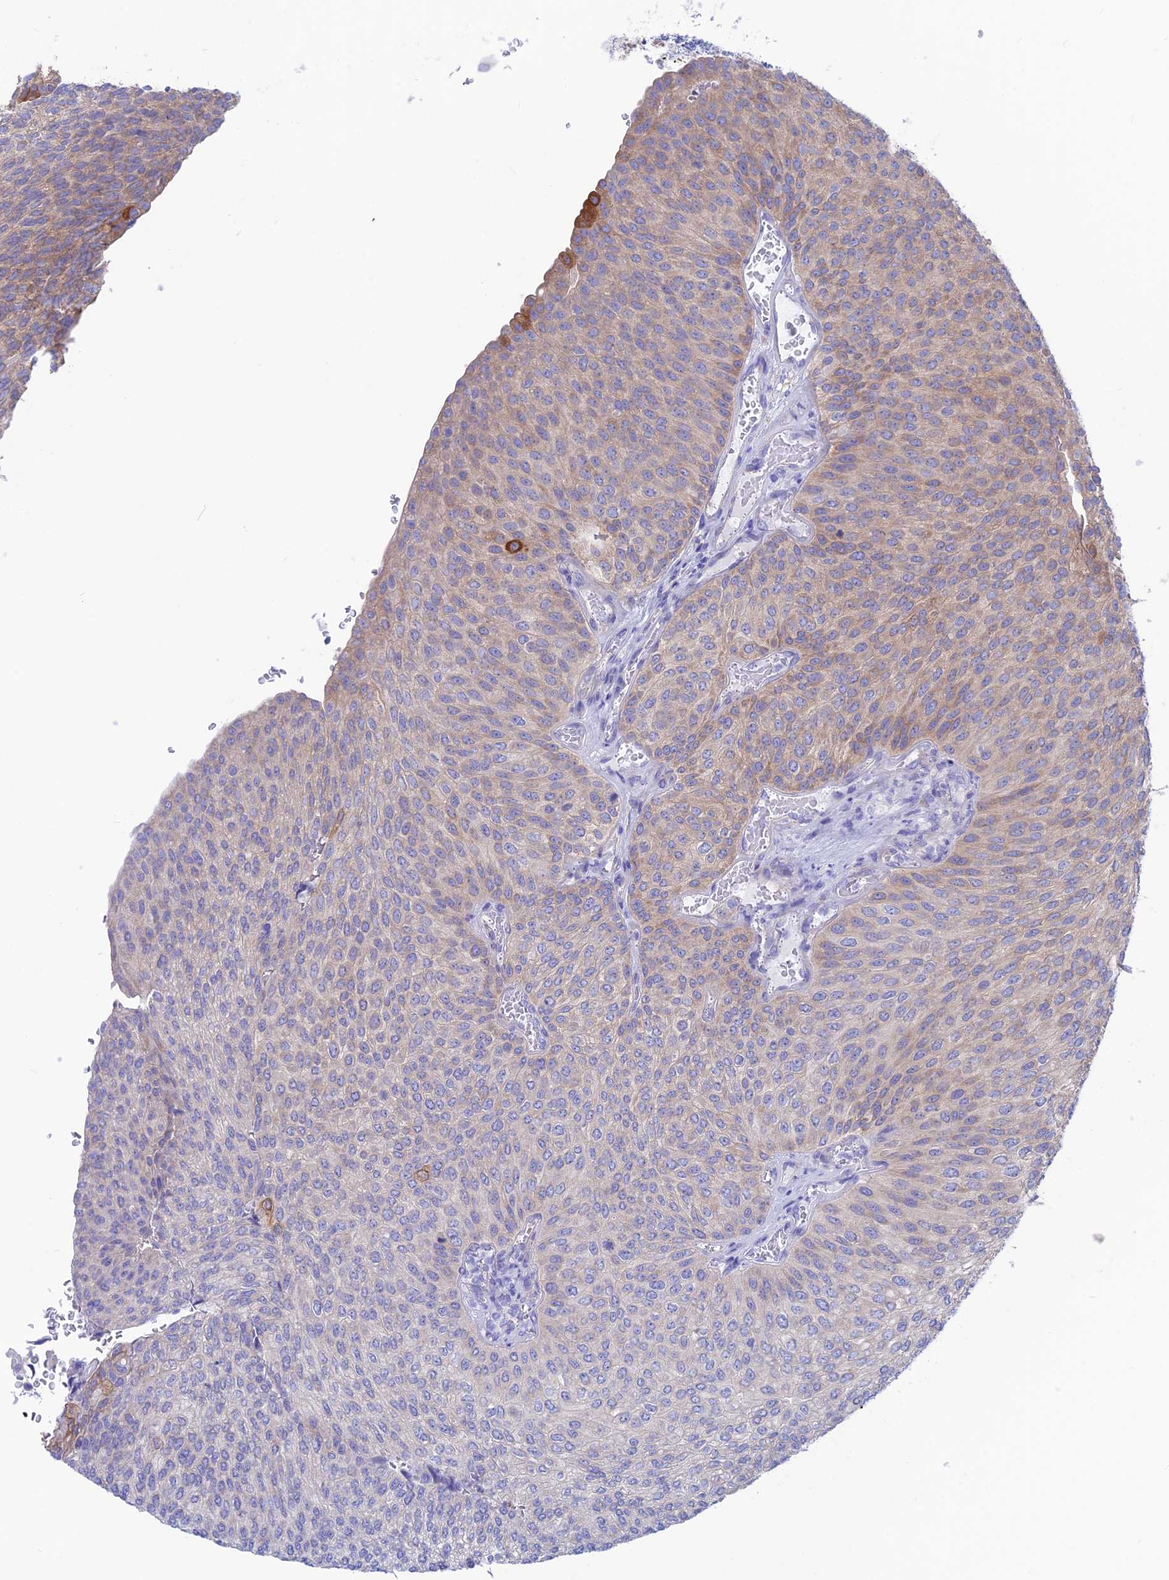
{"staining": {"intensity": "moderate", "quantity": "<25%", "location": "cytoplasmic/membranous"}, "tissue": "urothelial cancer", "cell_type": "Tumor cells", "image_type": "cancer", "snomed": [{"axis": "morphology", "description": "Urothelial carcinoma, High grade"}, {"axis": "topography", "description": "Urinary bladder"}], "caption": "Human urothelial carcinoma (high-grade) stained with a protein marker shows moderate staining in tumor cells.", "gene": "LZTFL1", "patient": {"sex": "female", "age": 79}}